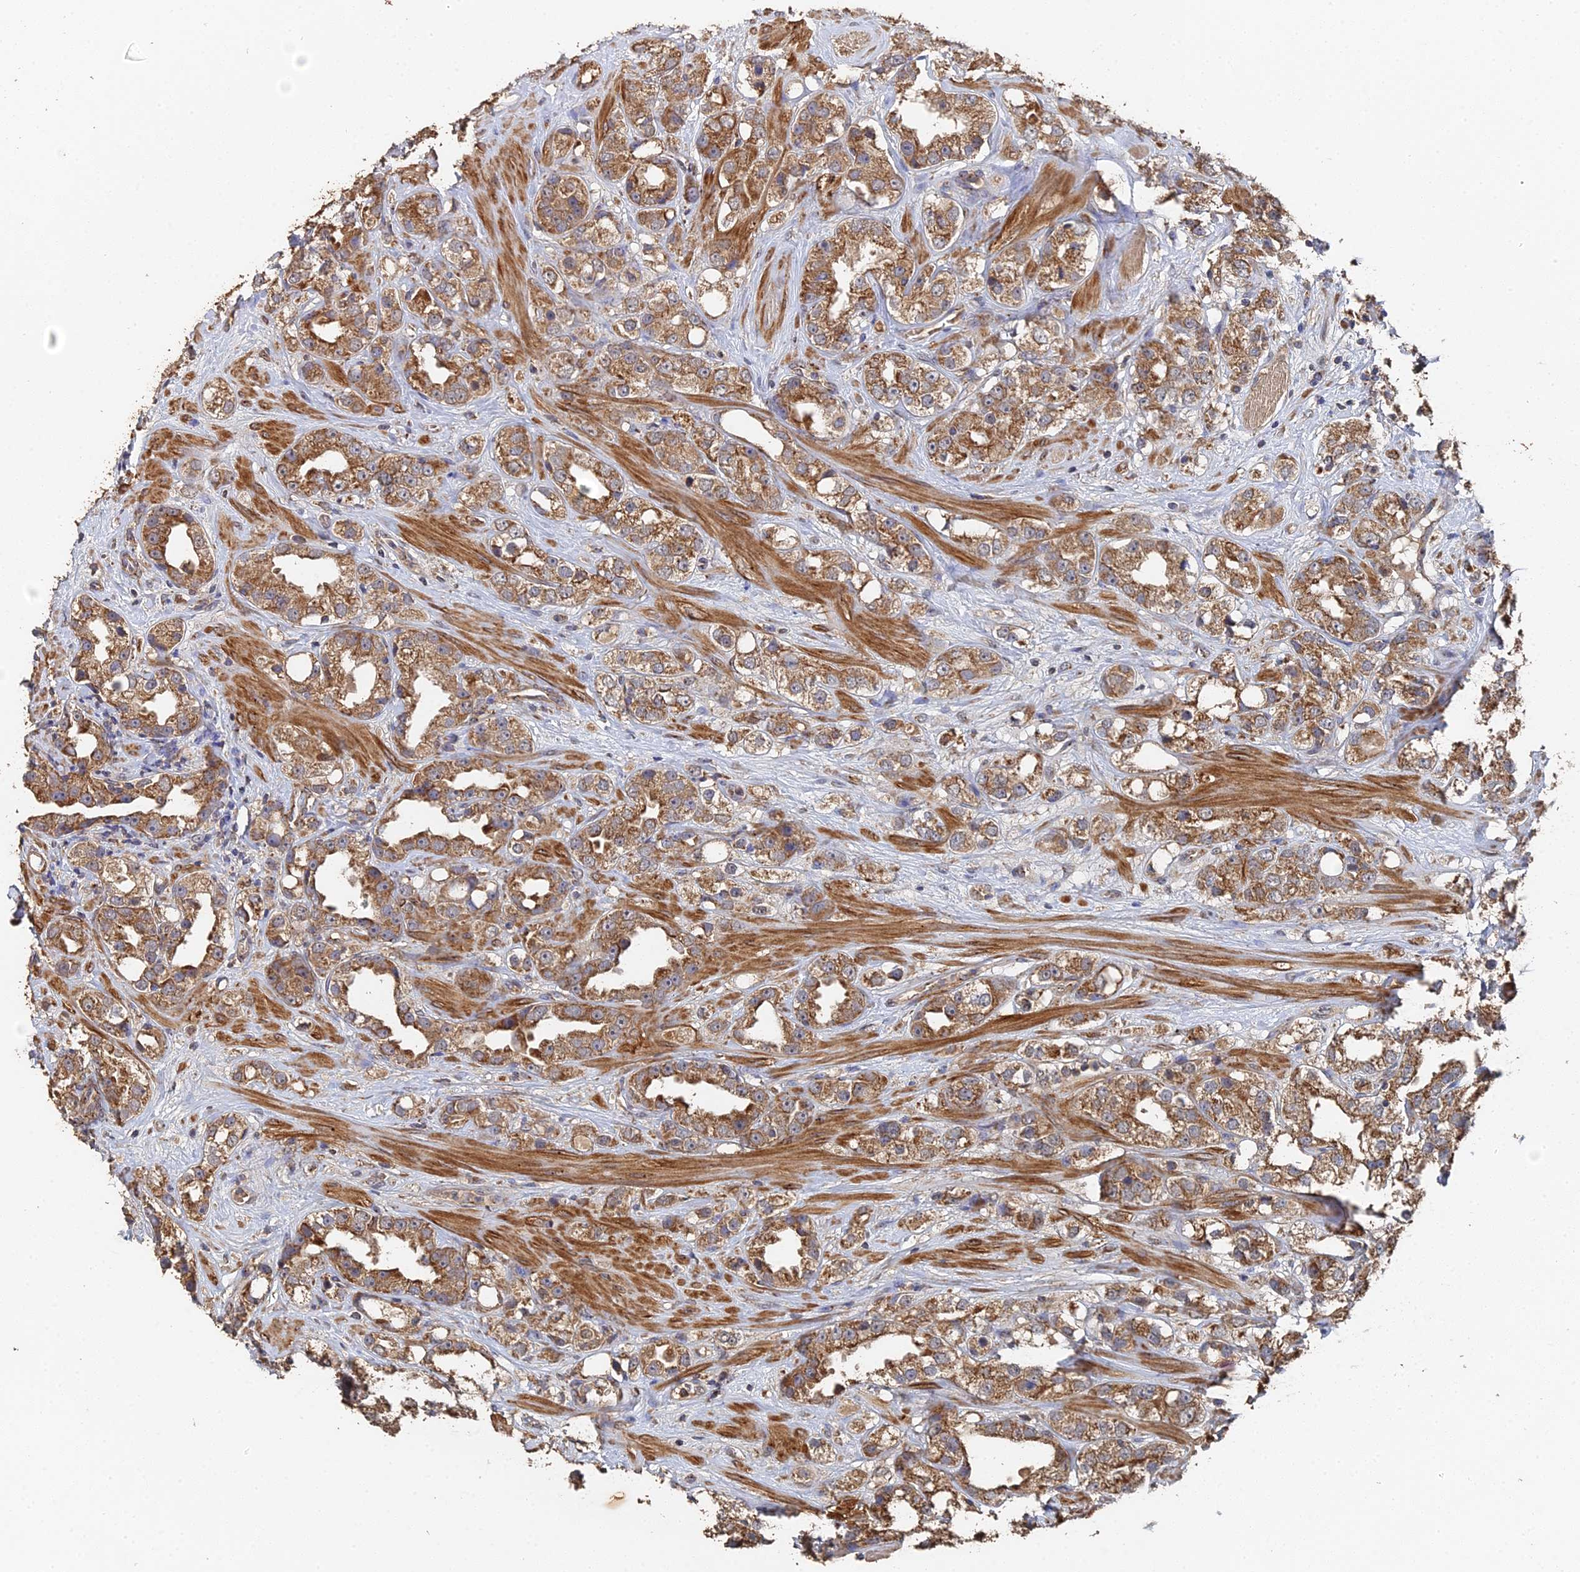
{"staining": {"intensity": "moderate", "quantity": ">75%", "location": "cytoplasmic/membranous"}, "tissue": "prostate cancer", "cell_type": "Tumor cells", "image_type": "cancer", "snomed": [{"axis": "morphology", "description": "Adenocarcinoma, NOS"}, {"axis": "topography", "description": "Prostate"}], "caption": "Immunohistochemical staining of prostate cancer (adenocarcinoma) exhibits medium levels of moderate cytoplasmic/membranous protein positivity in about >75% of tumor cells. (DAB (3,3'-diaminobenzidine) = brown stain, brightfield microscopy at high magnification).", "gene": "SPANXN4", "patient": {"sex": "male", "age": 79}}